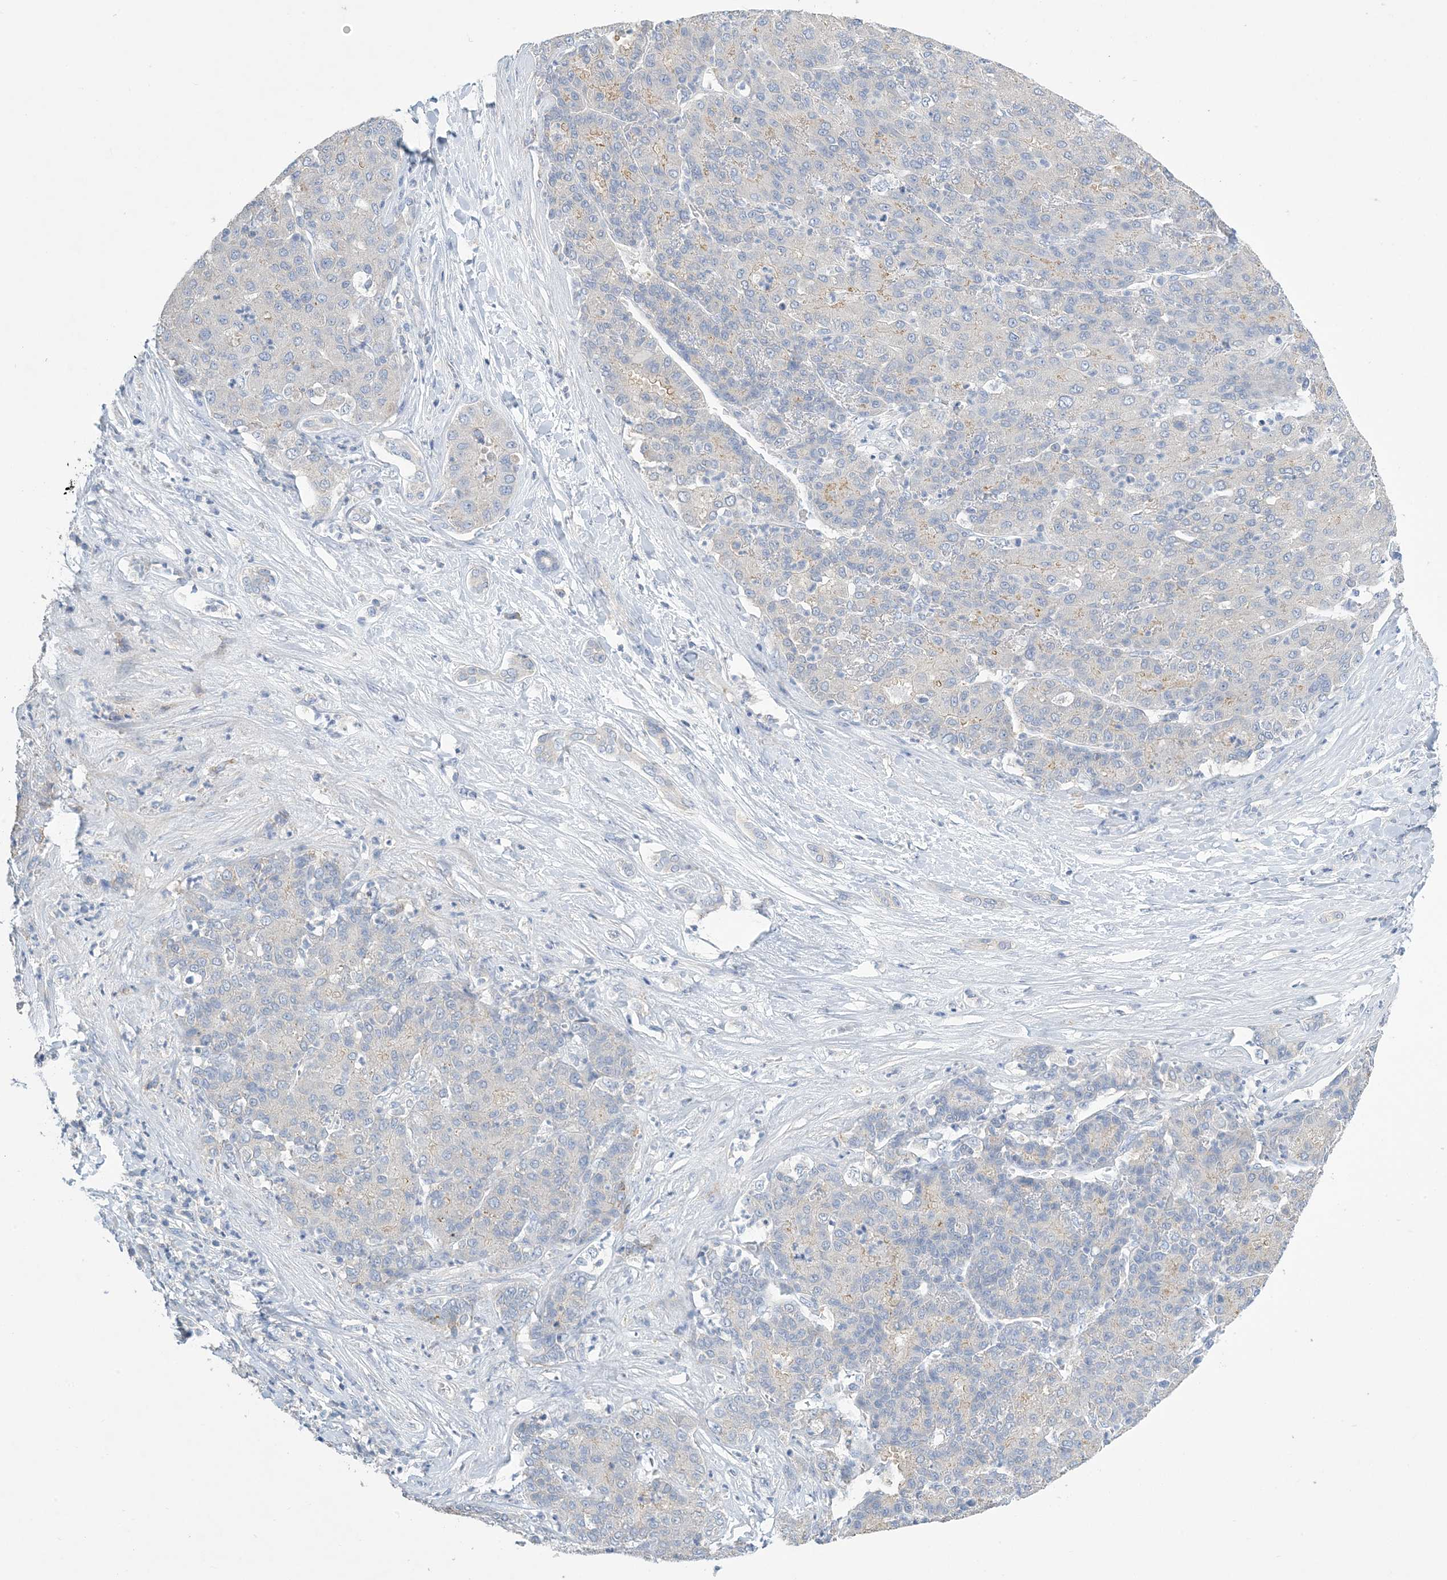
{"staining": {"intensity": "negative", "quantity": "none", "location": "none"}, "tissue": "liver cancer", "cell_type": "Tumor cells", "image_type": "cancer", "snomed": [{"axis": "morphology", "description": "Carcinoma, Hepatocellular, NOS"}, {"axis": "topography", "description": "Liver"}], "caption": "An image of human liver hepatocellular carcinoma is negative for staining in tumor cells.", "gene": "KPRP", "patient": {"sex": "male", "age": 65}}